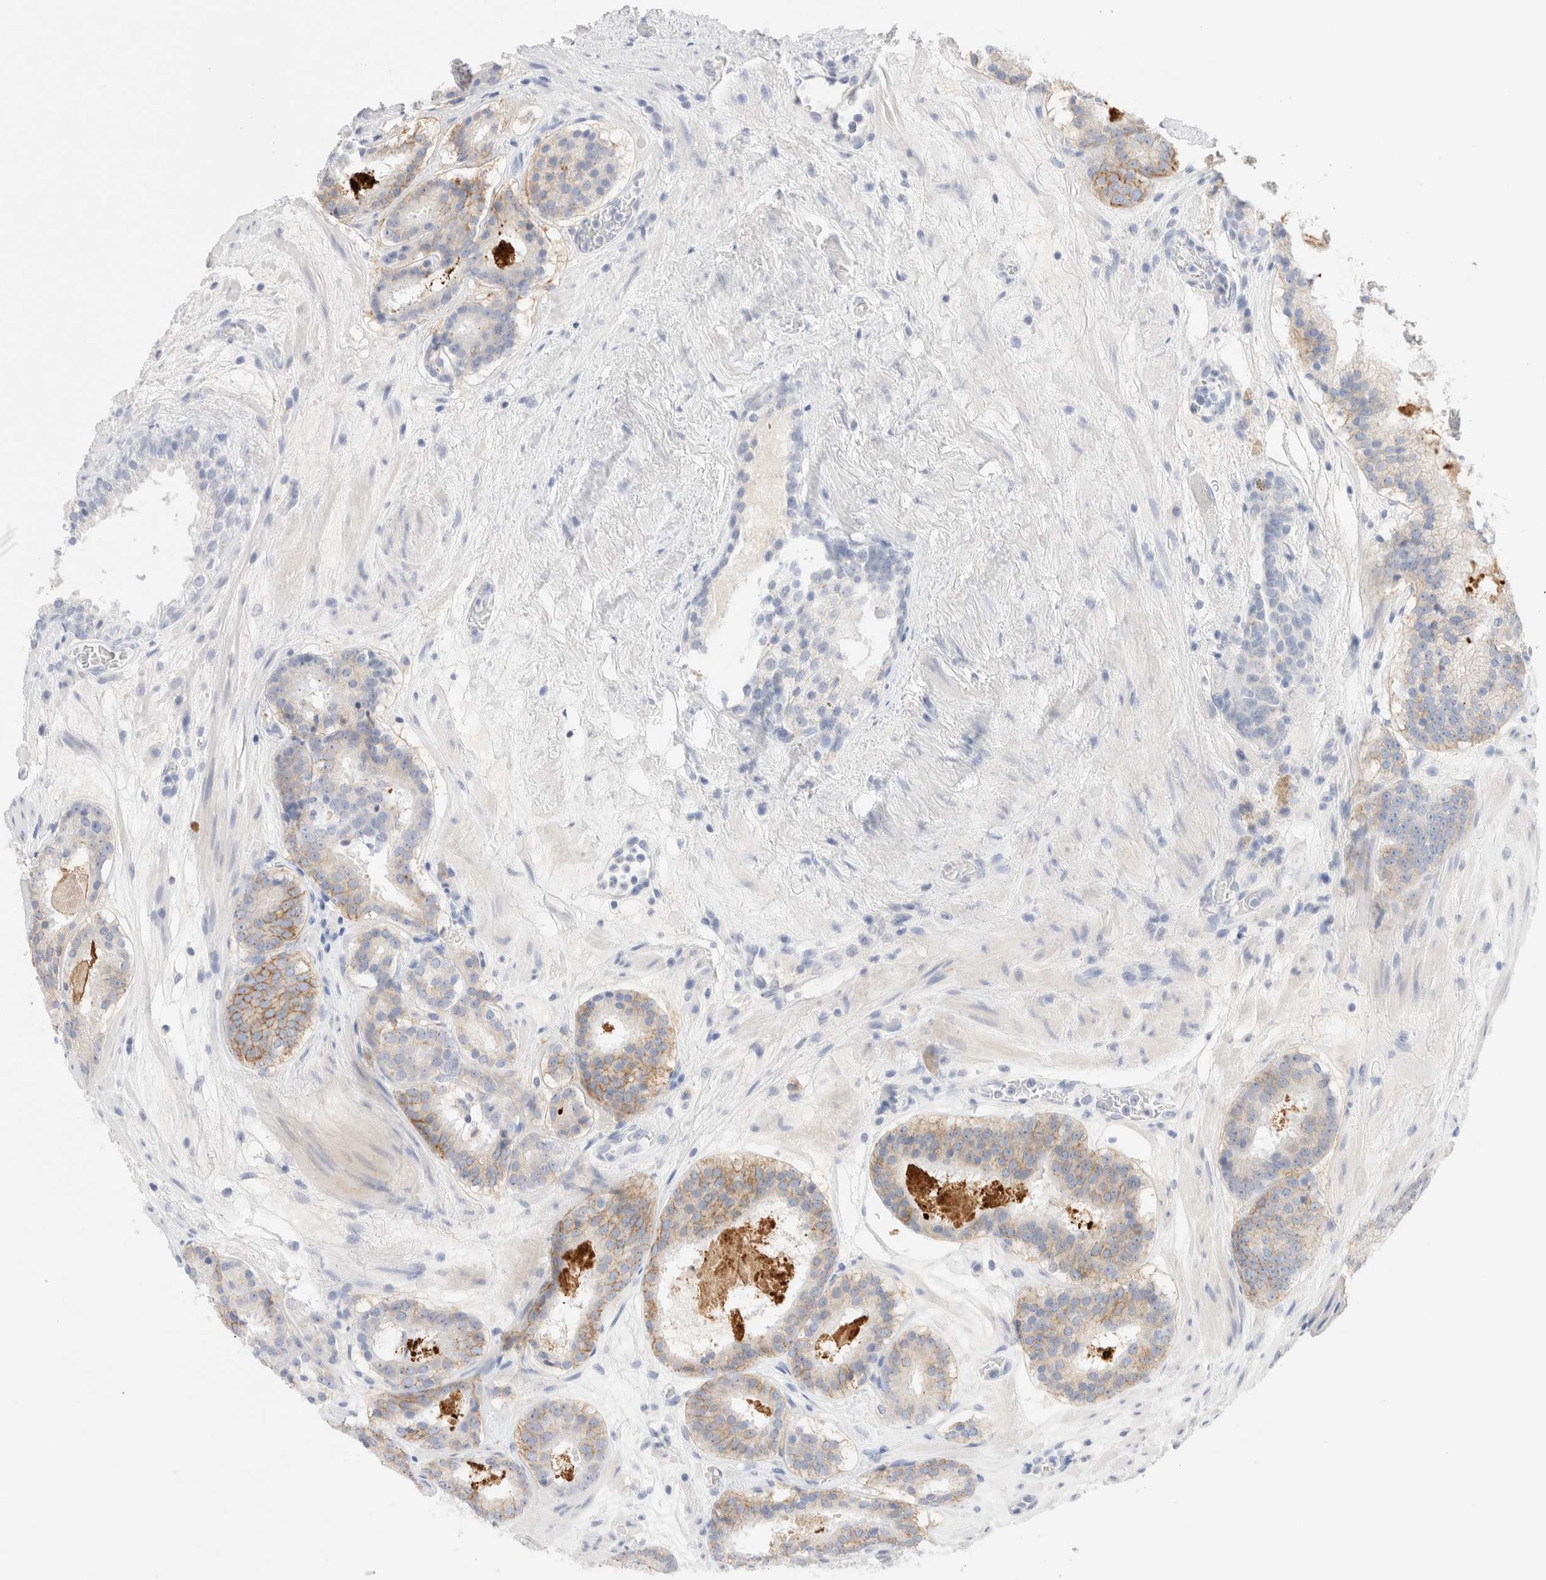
{"staining": {"intensity": "moderate", "quantity": "25%-75%", "location": "cytoplasmic/membranous"}, "tissue": "prostate cancer", "cell_type": "Tumor cells", "image_type": "cancer", "snomed": [{"axis": "morphology", "description": "Adenocarcinoma, Low grade"}, {"axis": "topography", "description": "Prostate"}], "caption": "Tumor cells exhibit medium levels of moderate cytoplasmic/membranous expression in approximately 25%-75% of cells in human prostate low-grade adenocarcinoma. The protein is stained brown, and the nuclei are stained in blue (DAB (3,3'-diaminobenzidine) IHC with brightfield microscopy, high magnification).", "gene": "EPCAM", "patient": {"sex": "male", "age": 69}}